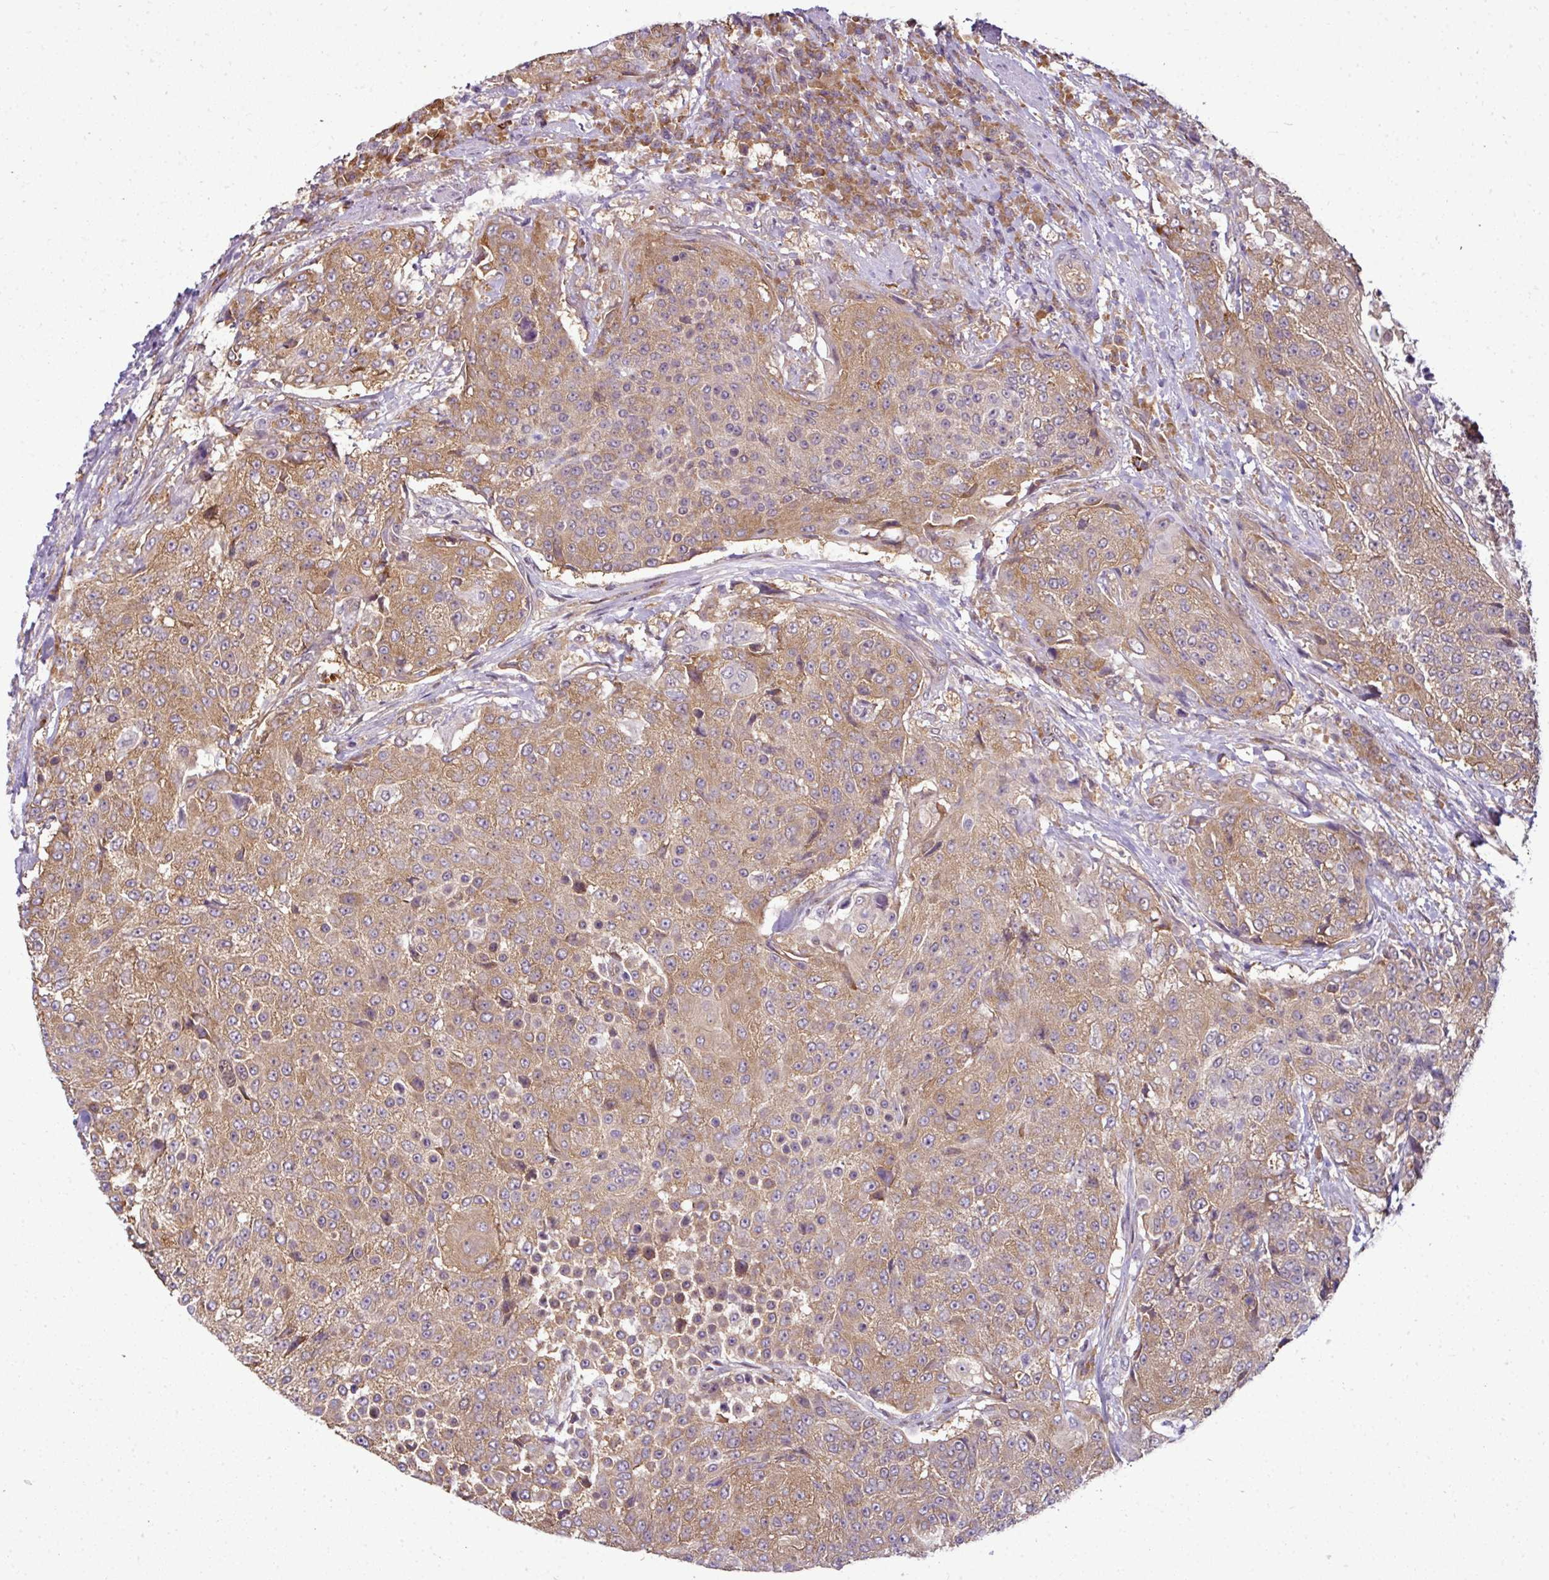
{"staining": {"intensity": "moderate", "quantity": ">75%", "location": "cytoplasmic/membranous"}, "tissue": "urothelial cancer", "cell_type": "Tumor cells", "image_type": "cancer", "snomed": [{"axis": "morphology", "description": "Urothelial carcinoma, High grade"}, {"axis": "topography", "description": "Urinary bladder"}], "caption": "The micrograph reveals a brown stain indicating the presence of a protein in the cytoplasmic/membranous of tumor cells in high-grade urothelial carcinoma.", "gene": "RBM4B", "patient": {"sex": "female", "age": 63}}